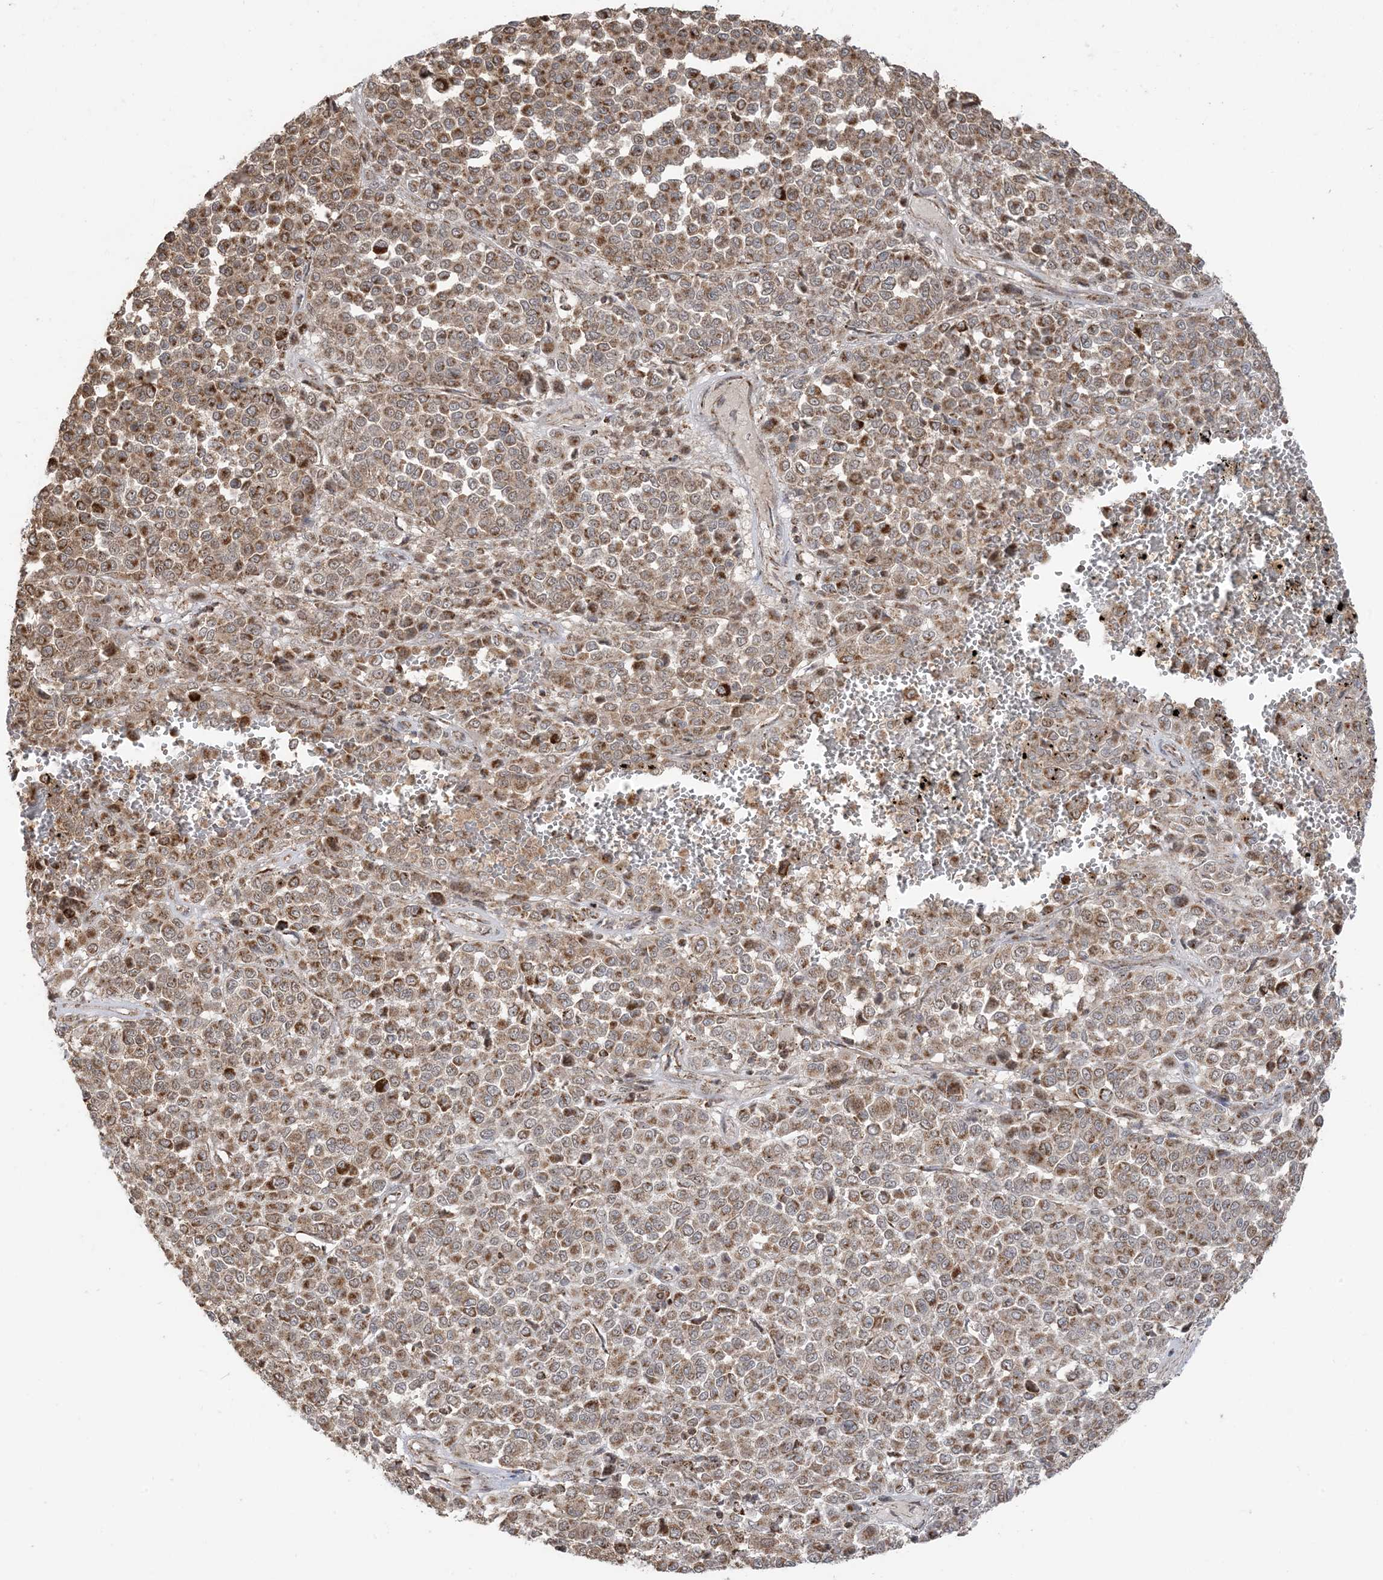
{"staining": {"intensity": "moderate", "quantity": ">75%", "location": "cytoplasmic/membranous"}, "tissue": "melanoma", "cell_type": "Tumor cells", "image_type": "cancer", "snomed": [{"axis": "morphology", "description": "Malignant melanoma, Metastatic site"}, {"axis": "topography", "description": "Pancreas"}], "caption": "A histopathology image showing moderate cytoplasmic/membranous positivity in approximately >75% of tumor cells in malignant melanoma (metastatic site), as visualized by brown immunohistochemical staining.", "gene": "MAPKBP1", "patient": {"sex": "female", "age": 30}}